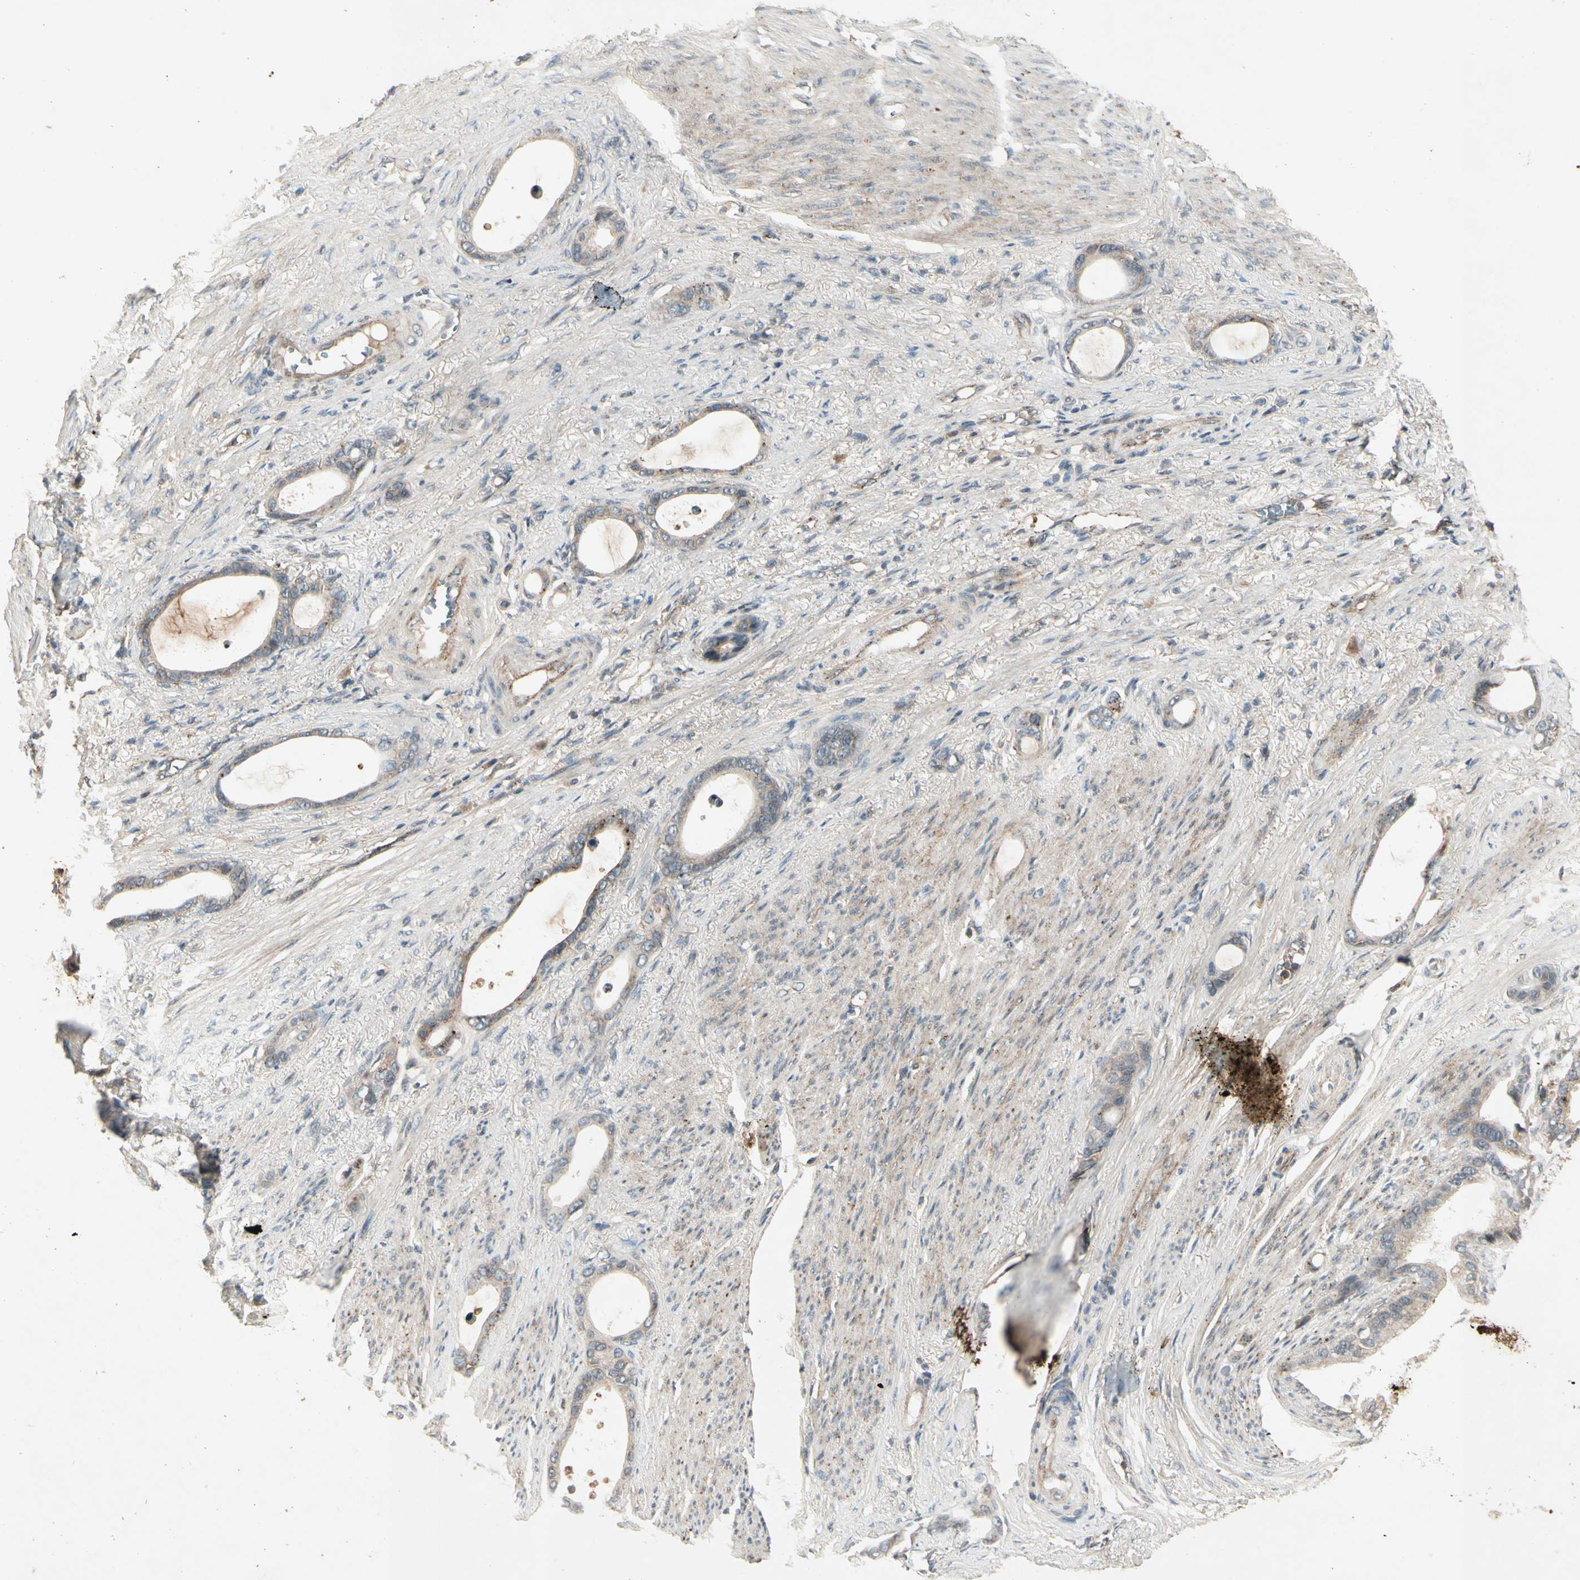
{"staining": {"intensity": "moderate", "quantity": "<25%", "location": "cytoplasmic/membranous"}, "tissue": "stomach cancer", "cell_type": "Tumor cells", "image_type": "cancer", "snomed": [{"axis": "morphology", "description": "Adenocarcinoma, NOS"}, {"axis": "topography", "description": "Stomach"}], "caption": "IHC histopathology image of human stomach cancer stained for a protein (brown), which shows low levels of moderate cytoplasmic/membranous staining in approximately <25% of tumor cells.", "gene": "FLOT1", "patient": {"sex": "female", "age": 75}}